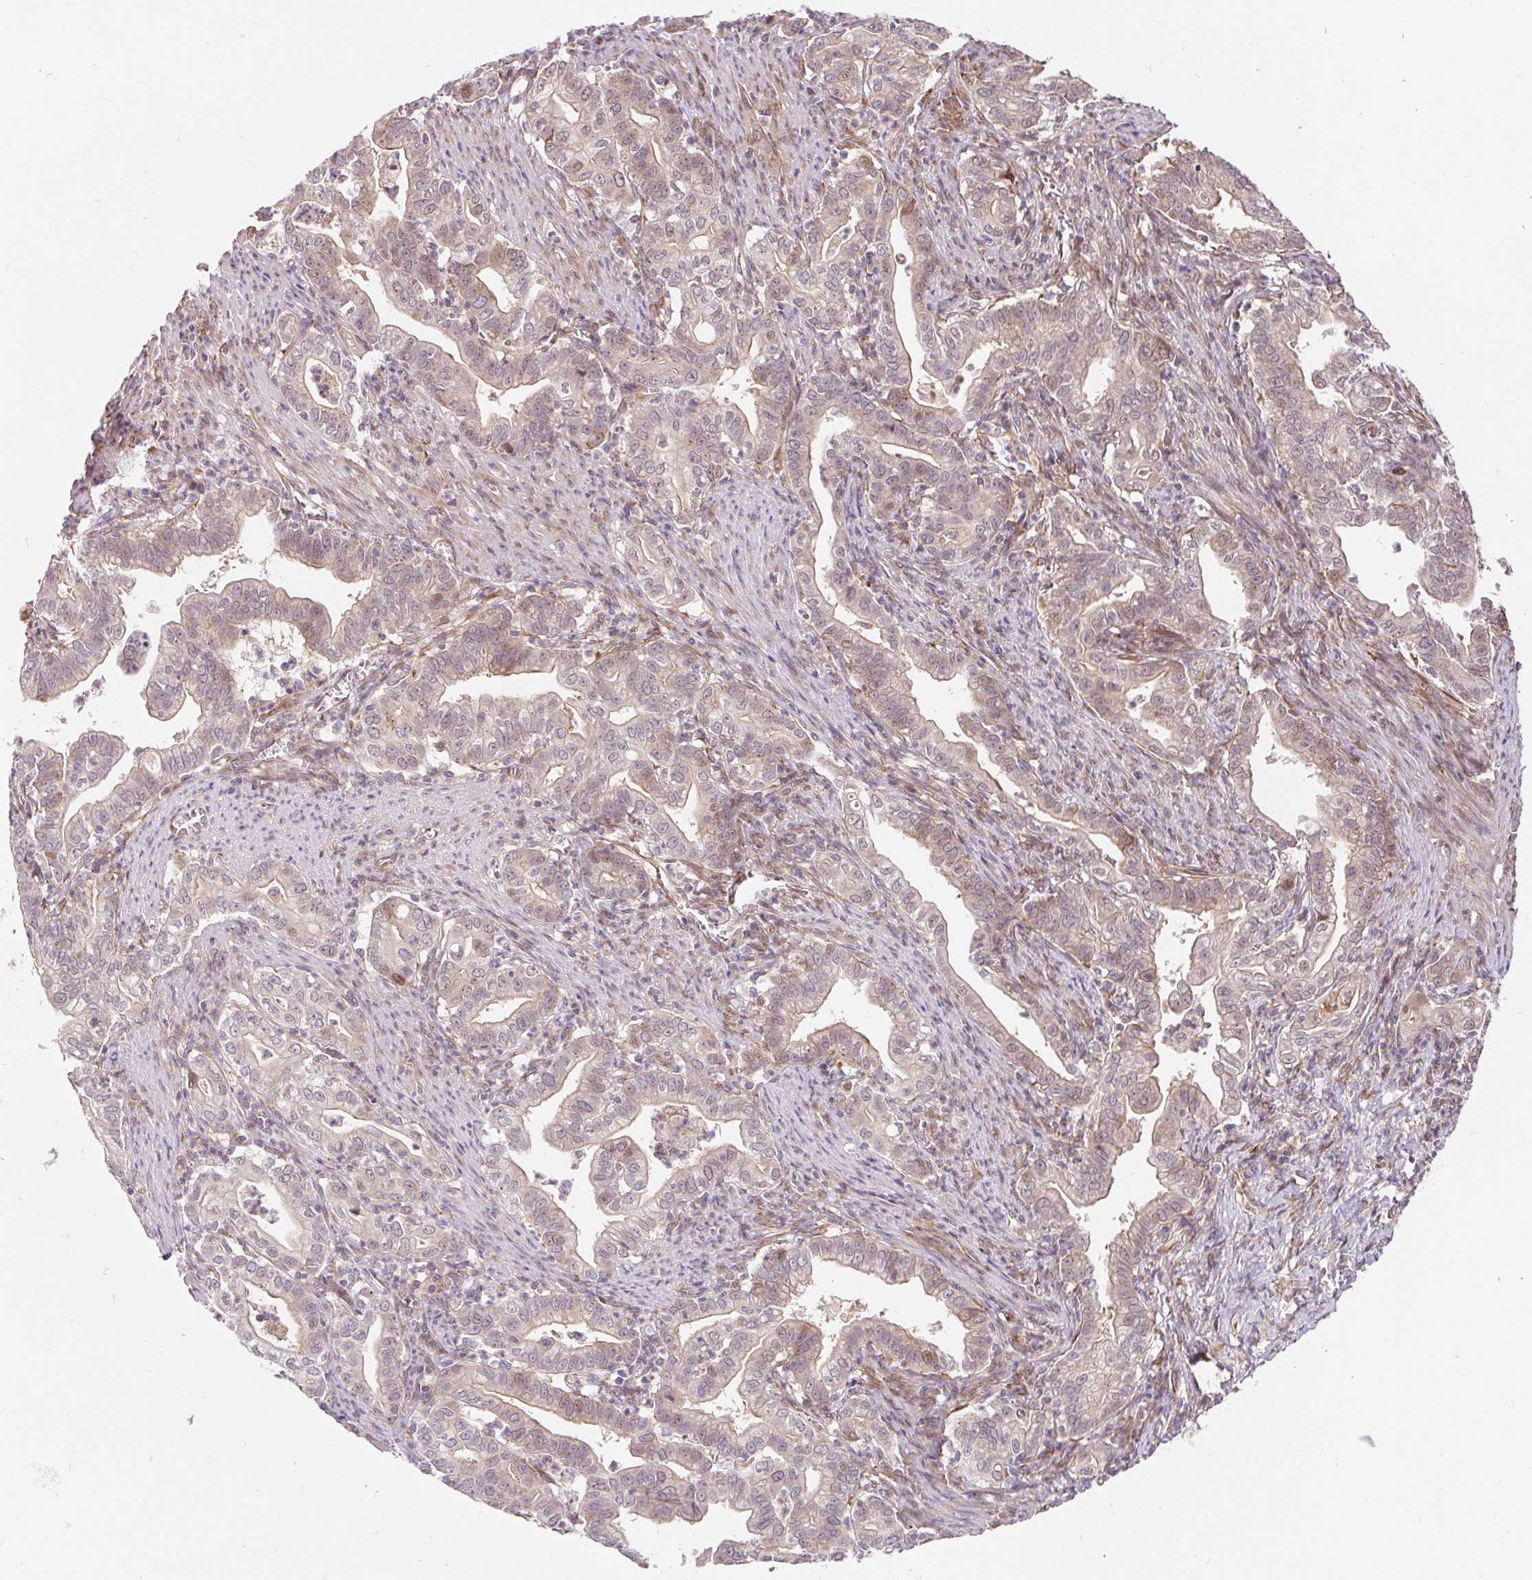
{"staining": {"intensity": "weak", "quantity": ">75%", "location": "cytoplasmic/membranous"}, "tissue": "stomach cancer", "cell_type": "Tumor cells", "image_type": "cancer", "snomed": [{"axis": "morphology", "description": "Adenocarcinoma, NOS"}, {"axis": "topography", "description": "Stomach, upper"}], "caption": "The micrograph demonstrates staining of stomach cancer (adenocarcinoma), revealing weak cytoplasmic/membranous protein positivity (brown color) within tumor cells. (IHC, brightfield microscopy, high magnification).", "gene": "LYPD5", "patient": {"sex": "female", "age": 79}}